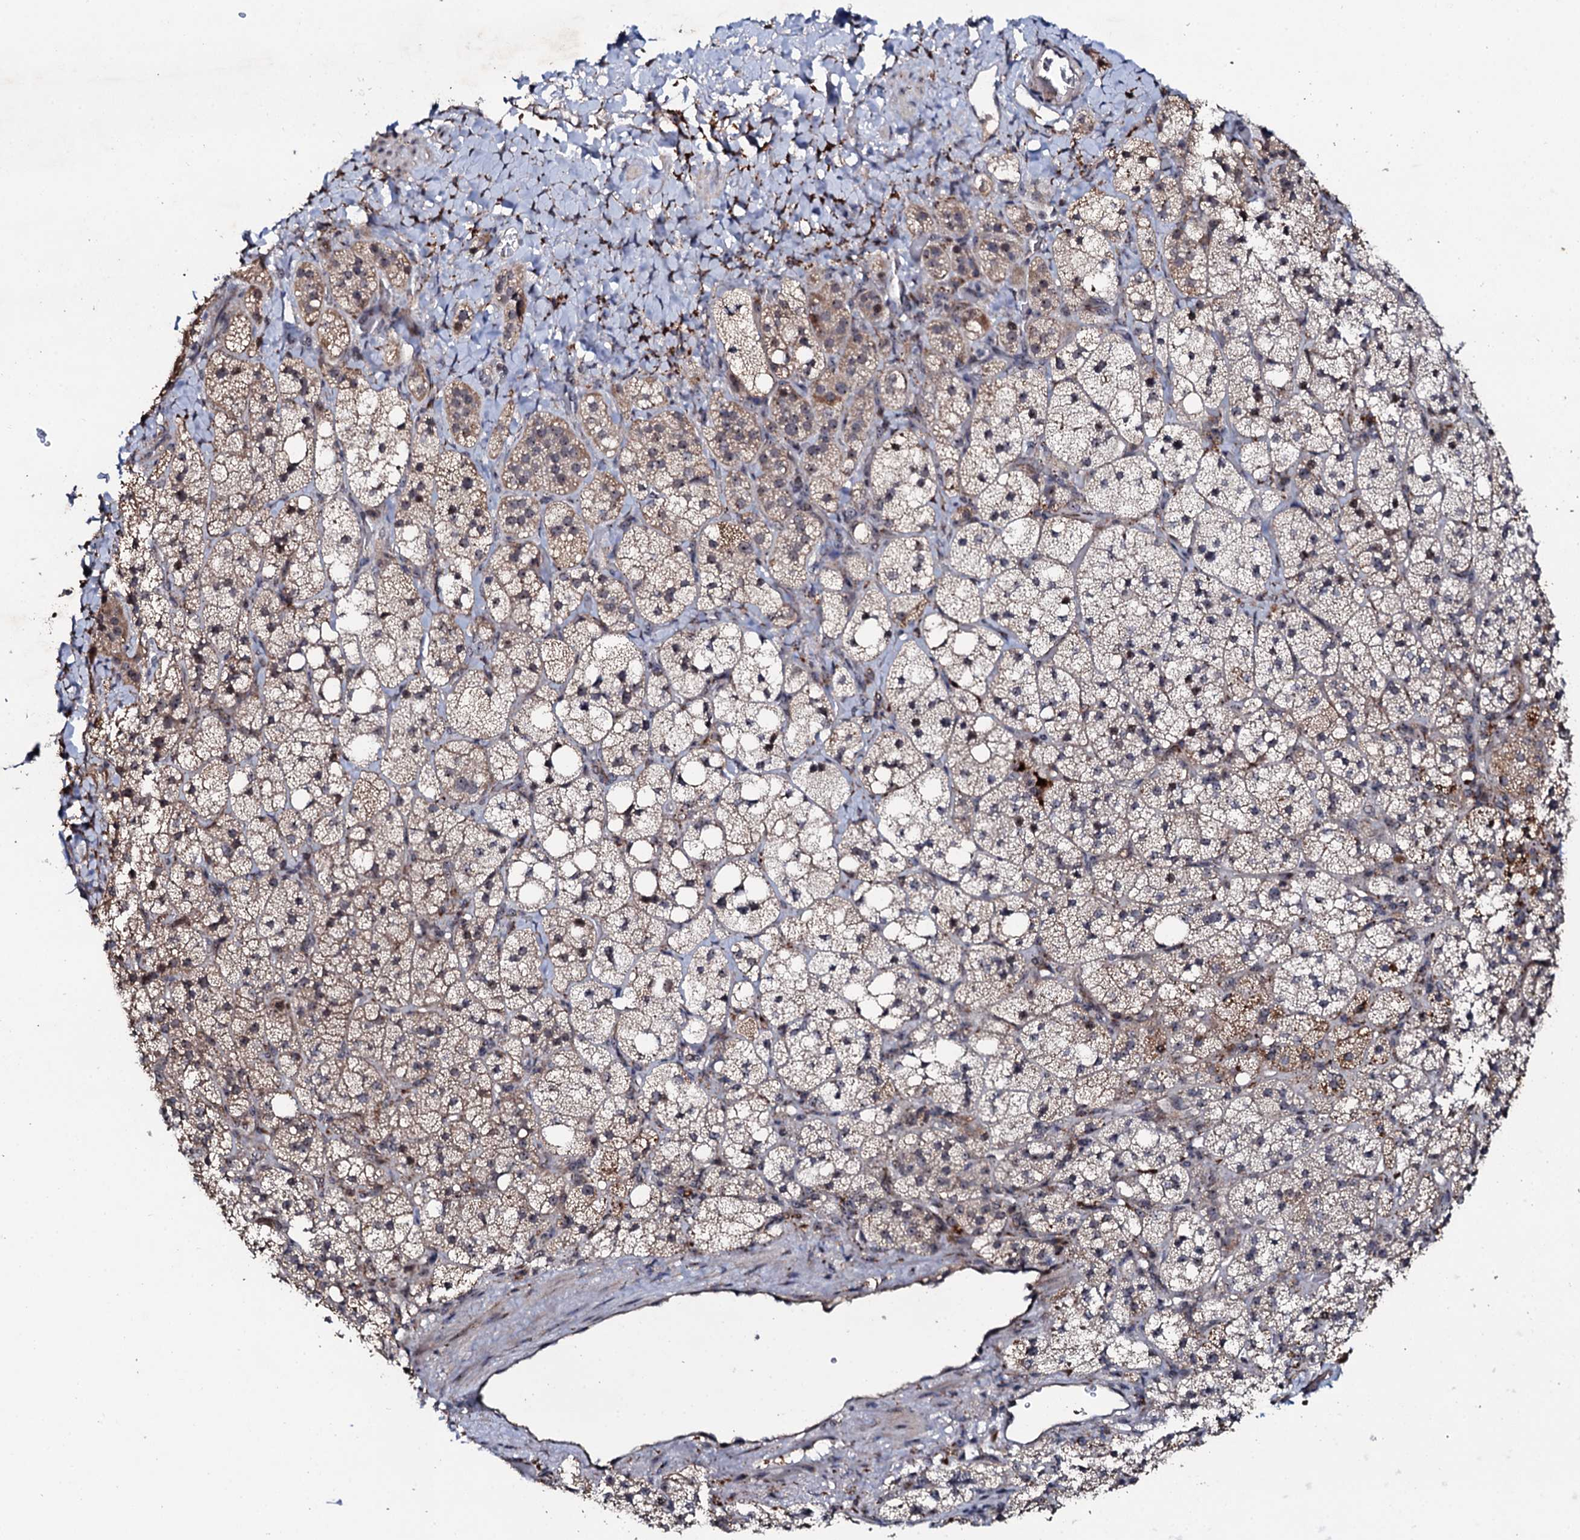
{"staining": {"intensity": "strong", "quantity": "<25%", "location": "cytoplasmic/membranous"}, "tissue": "adrenal gland", "cell_type": "Glandular cells", "image_type": "normal", "snomed": [{"axis": "morphology", "description": "Normal tissue, NOS"}, {"axis": "topography", "description": "Adrenal gland"}], "caption": "Protein positivity by immunohistochemistry (IHC) displays strong cytoplasmic/membranous positivity in approximately <25% of glandular cells in normal adrenal gland. (DAB IHC with brightfield microscopy, high magnification).", "gene": "FAM111A", "patient": {"sex": "male", "age": 61}}